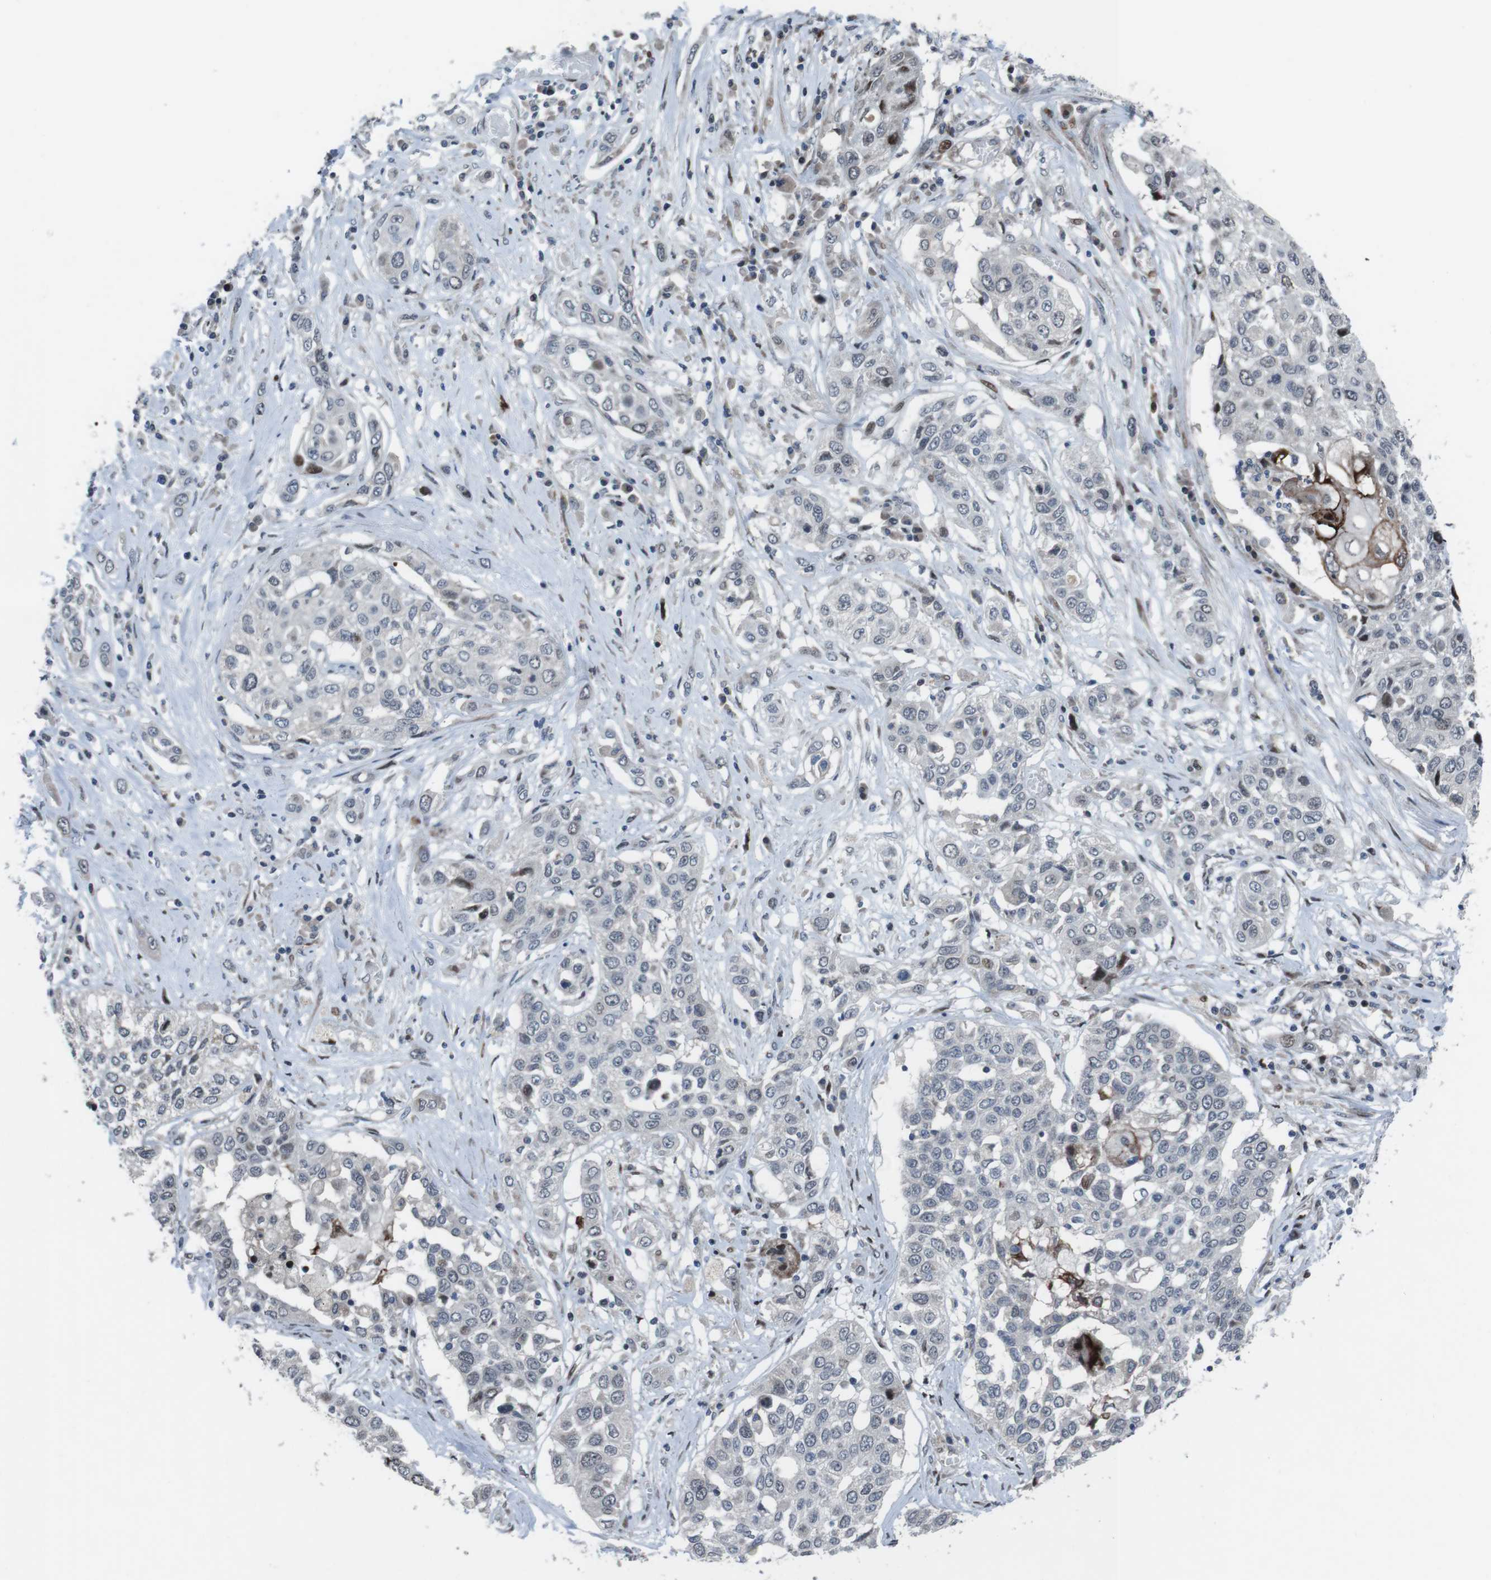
{"staining": {"intensity": "moderate", "quantity": "<25%", "location": "nuclear"}, "tissue": "lung cancer", "cell_type": "Tumor cells", "image_type": "cancer", "snomed": [{"axis": "morphology", "description": "Squamous cell carcinoma, NOS"}, {"axis": "topography", "description": "Lung"}], "caption": "The image demonstrates a brown stain indicating the presence of a protein in the nuclear of tumor cells in lung cancer. The staining is performed using DAB brown chromogen to label protein expression. The nuclei are counter-stained blue using hematoxylin.", "gene": "PBRM1", "patient": {"sex": "male", "age": 71}}